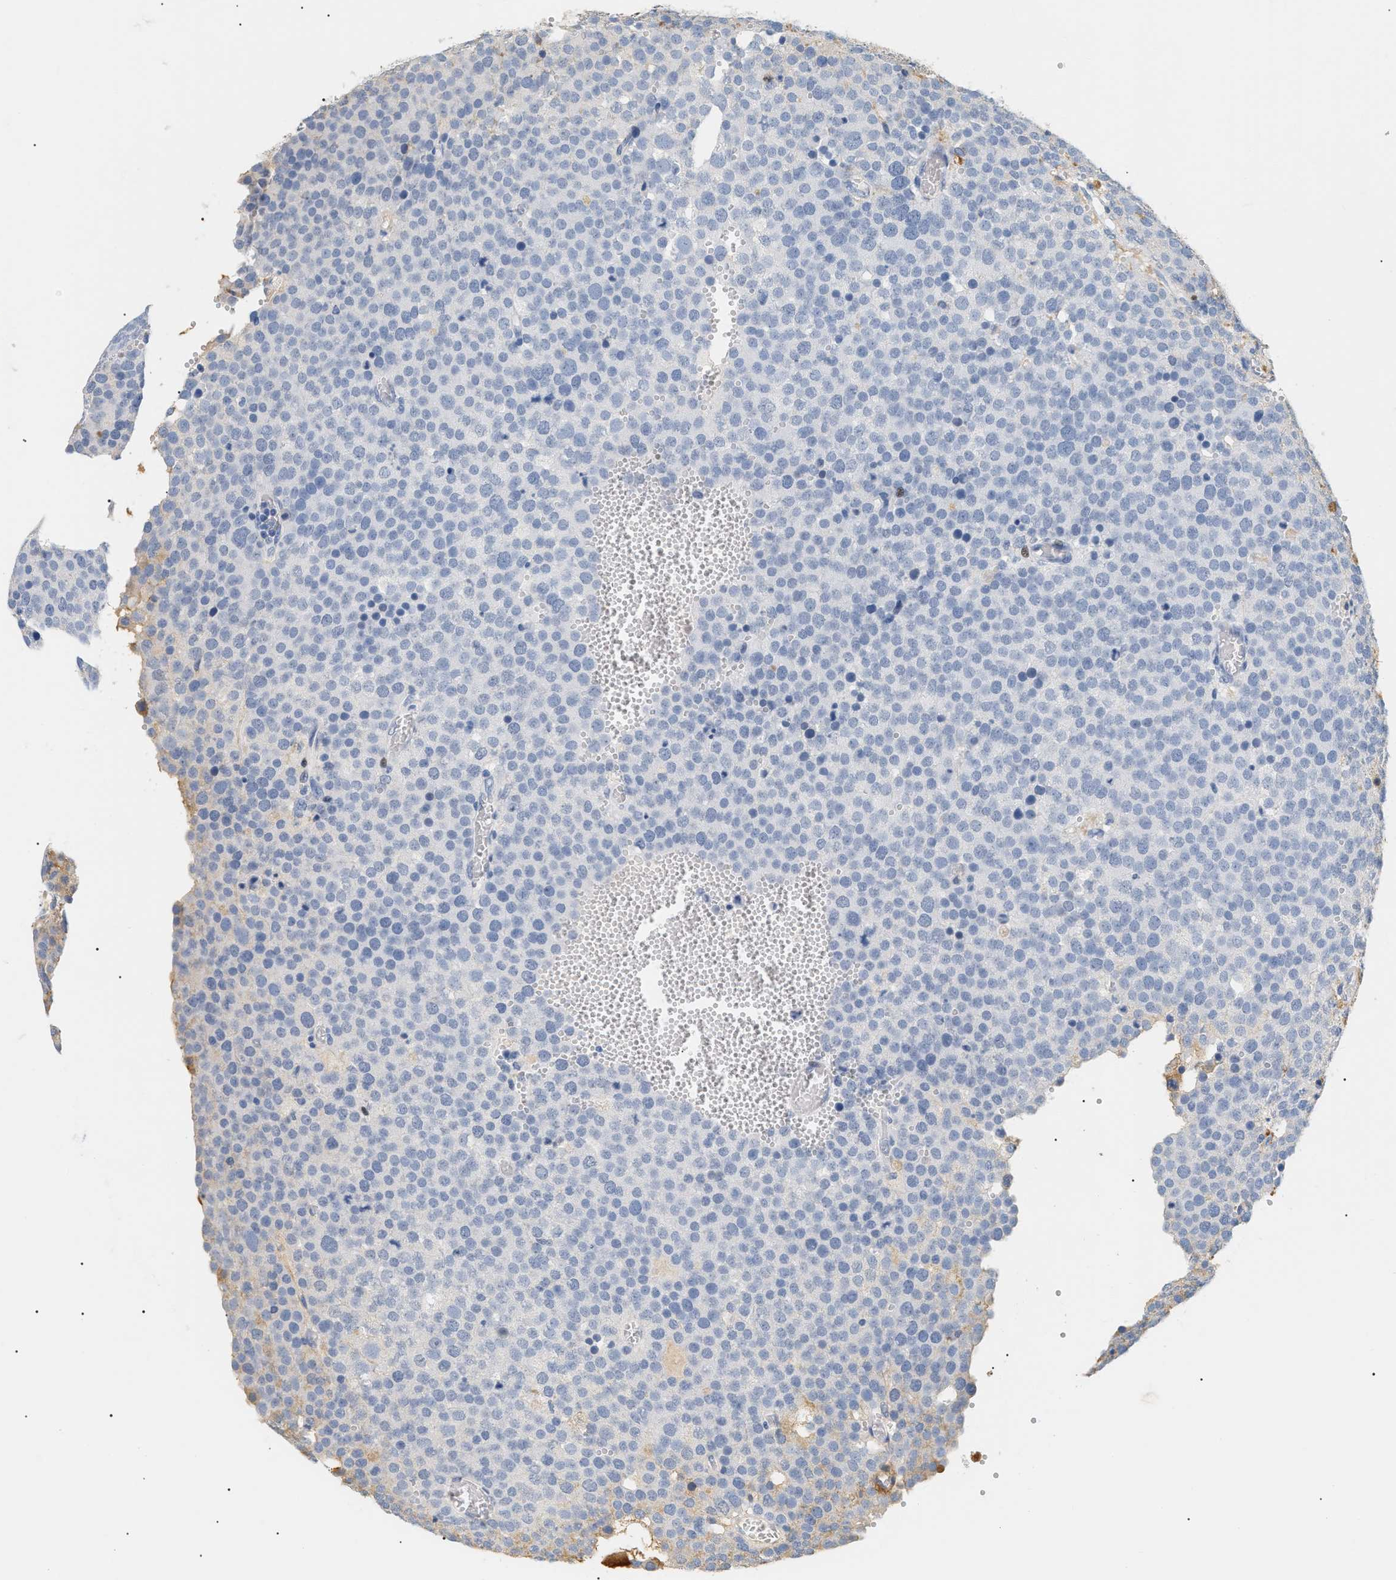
{"staining": {"intensity": "negative", "quantity": "none", "location": "none"}, "tissue": "testis cancer", "cell_type": "Tumor cells", "image_type": "cancer", "snomed": [{"axis": "morphology", "description": "Normal tissue, NOS"}, {"axis": "morphology", "description": "Seminoma, NOS"}, {"axis": "topography", "description": "Testis"}], "caption": "The photomicrograph reveals no significant staining in tumor cells of testis cancer. The staining is performed using DAB brown chromogen with nuclei counter-stained in using hematoxylin.", "gene": "CFH", "patient": {"sex": "male", "age": 71}}